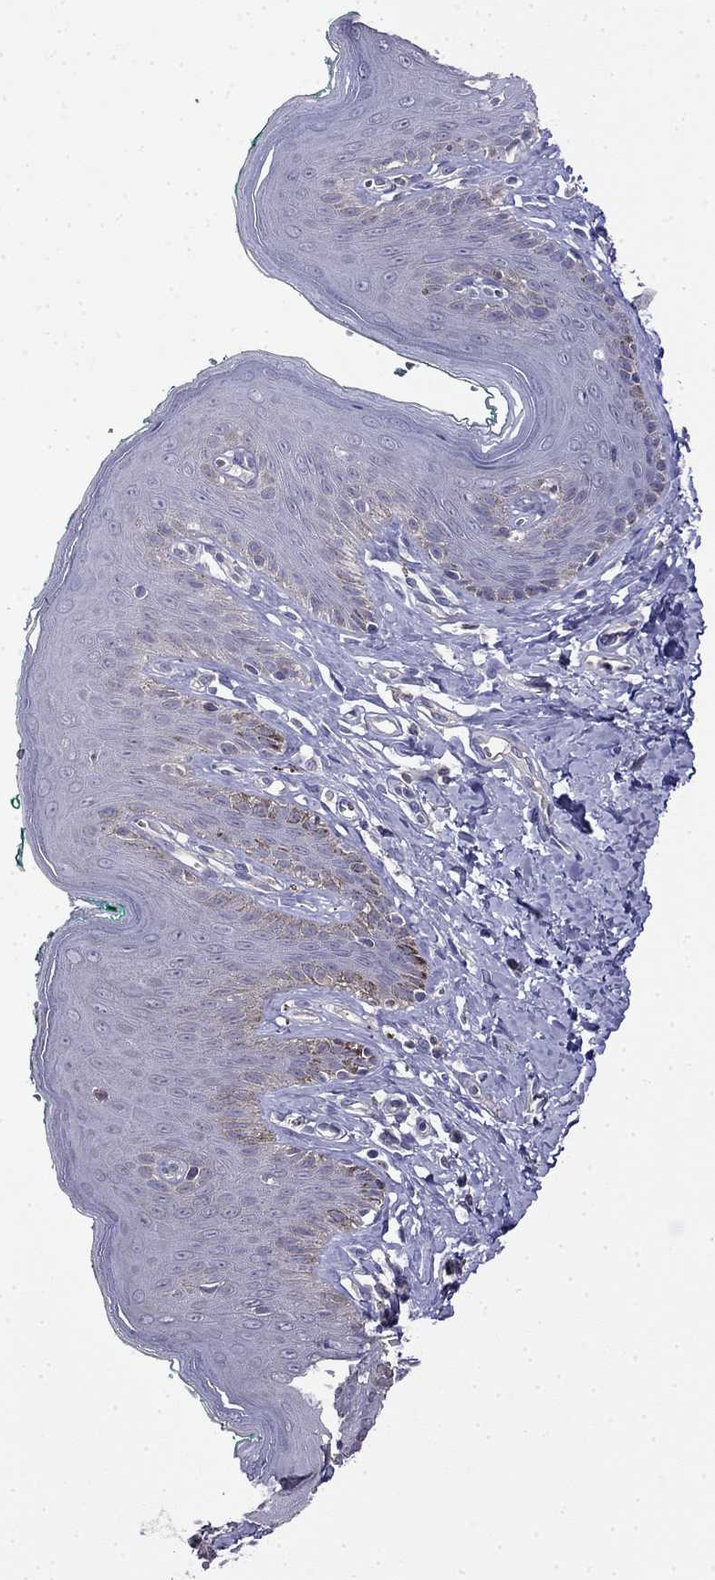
{"staining": {"intensity": "negative", "quantity": "none", "location": "none"}, "tissue": "skin", "cell_type": "Epidermal cells", "image_type": "normal", "snomed": [{"axis": "morphology", "description": "Normal tissue, NOS"}, {"axis": "topography", "description": "Vulva"}], "caption": "Immunohistochemistry micrograph of benign skin stained for a protein (brown), which demonstrates no staining in epidermal cells.", "gene": "GUCA1B", "patient": {"sex": "female", "age": 66}}